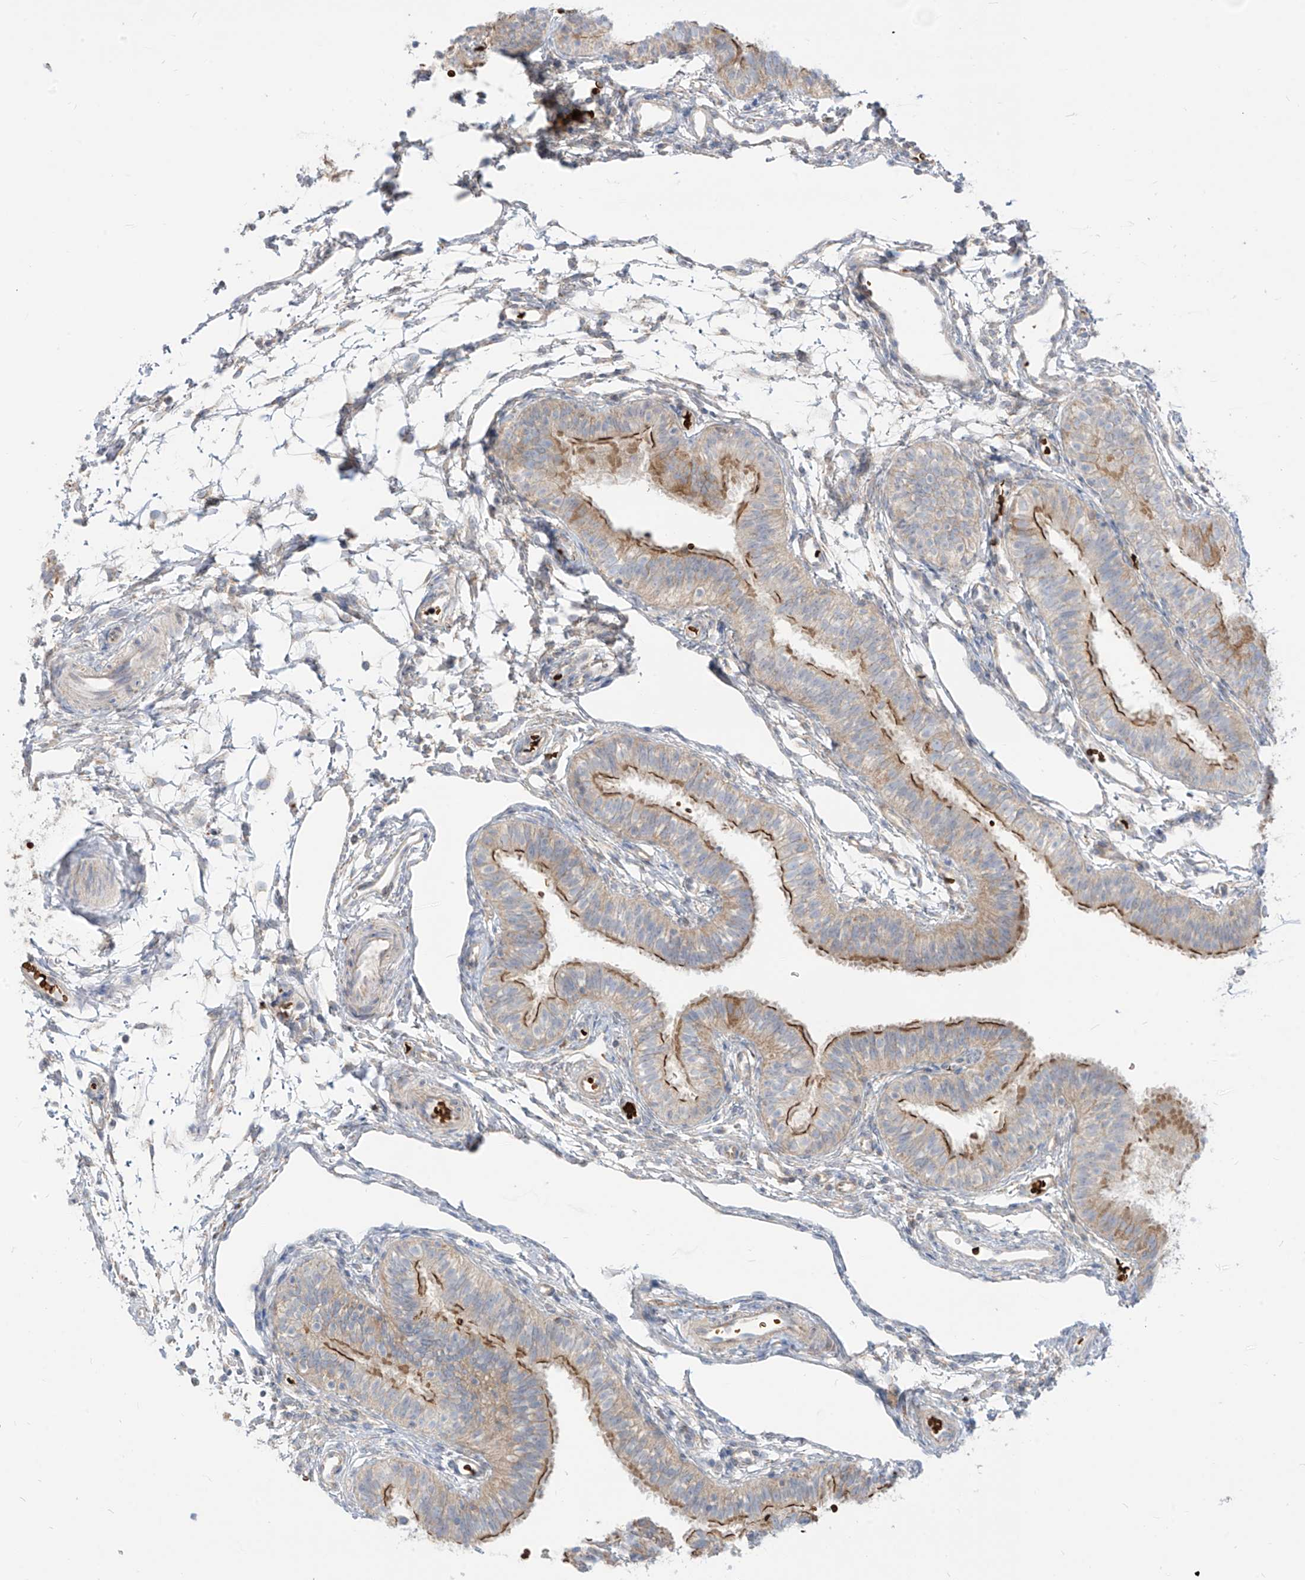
{"staining": {"intensity": "moderate", "quantity": "25%-75%", "location": "cytoplasmic/membranous"}, "tissue": "fallopian tube", "cell_type": "Glandular cells", "image_type": "normal", "snomed": [{"axis": "morphology", "description": "Normal tissue, NOS"}, {"axis": "topography", "description": "Fallopian tube"}], "caption": "Protein analysis of unremarkable fallopian tube demonstrates moderate cytoplasmic/membranous positivity in approximately 25%-75% of glandular cells.", "gene": "ARHGEF40", "patient": {"sex": "female", "age": 35}}